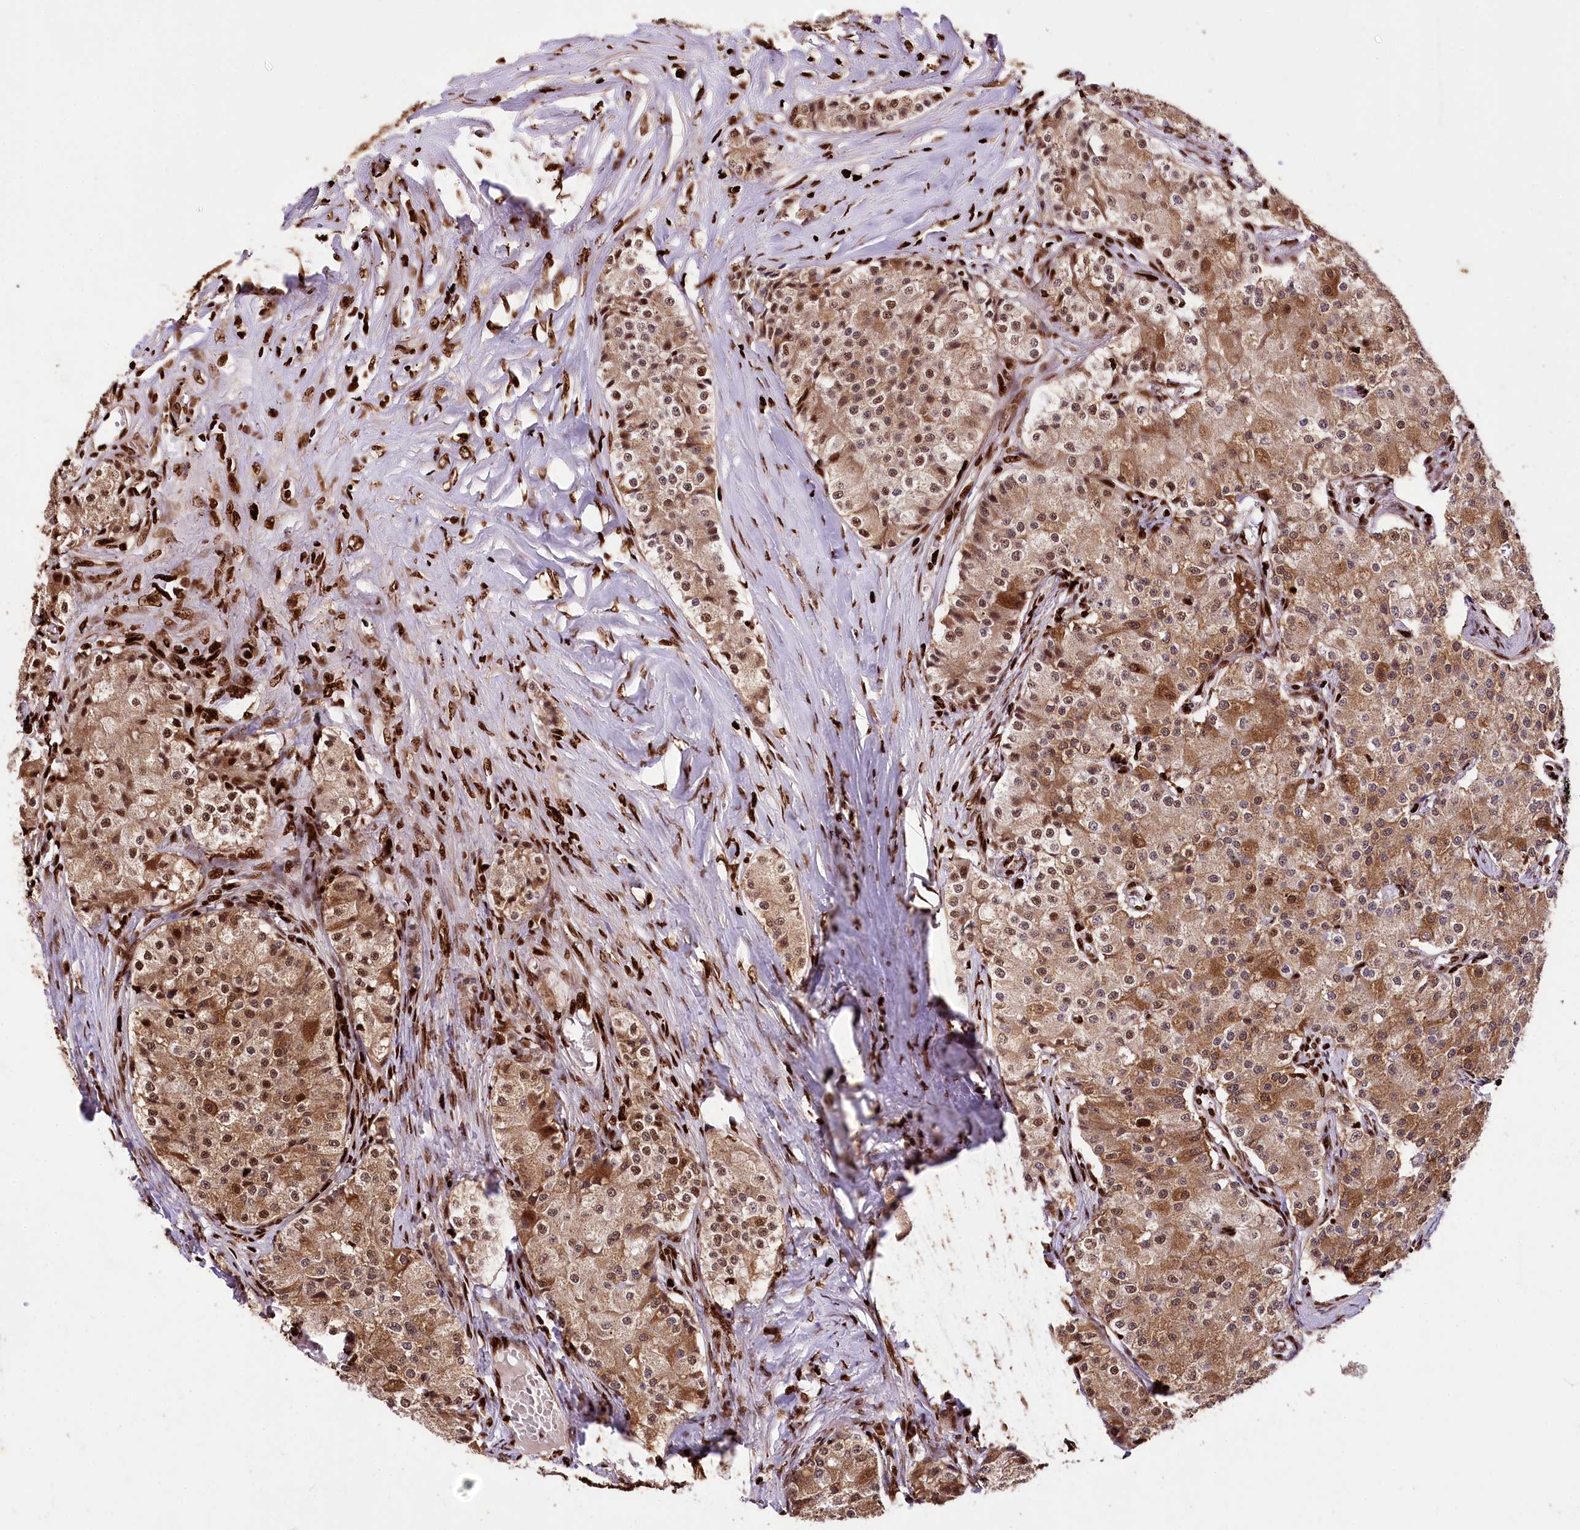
{"staining": {"intensity": "moderate", "quantity": ">75%", "location": "cytoplasmic/membranous"}, "tissue": "carcinoid", "cell_type": "Tumor cells", "image_type": "cancer", "snomed": [{"axis": "morphology", "description": "Carcinoid, malignant, NOS"}, {"axis": "topography", "description": "Colon"}], "caption": "Immunohistochemical staining of carcinoid demonstrates medium levels of moderate cytoplasmic/membranous positivity in approximately >75% of tumor cells.", "gene": "FIGN", "patient": {"sex": "female", "age": 52}}